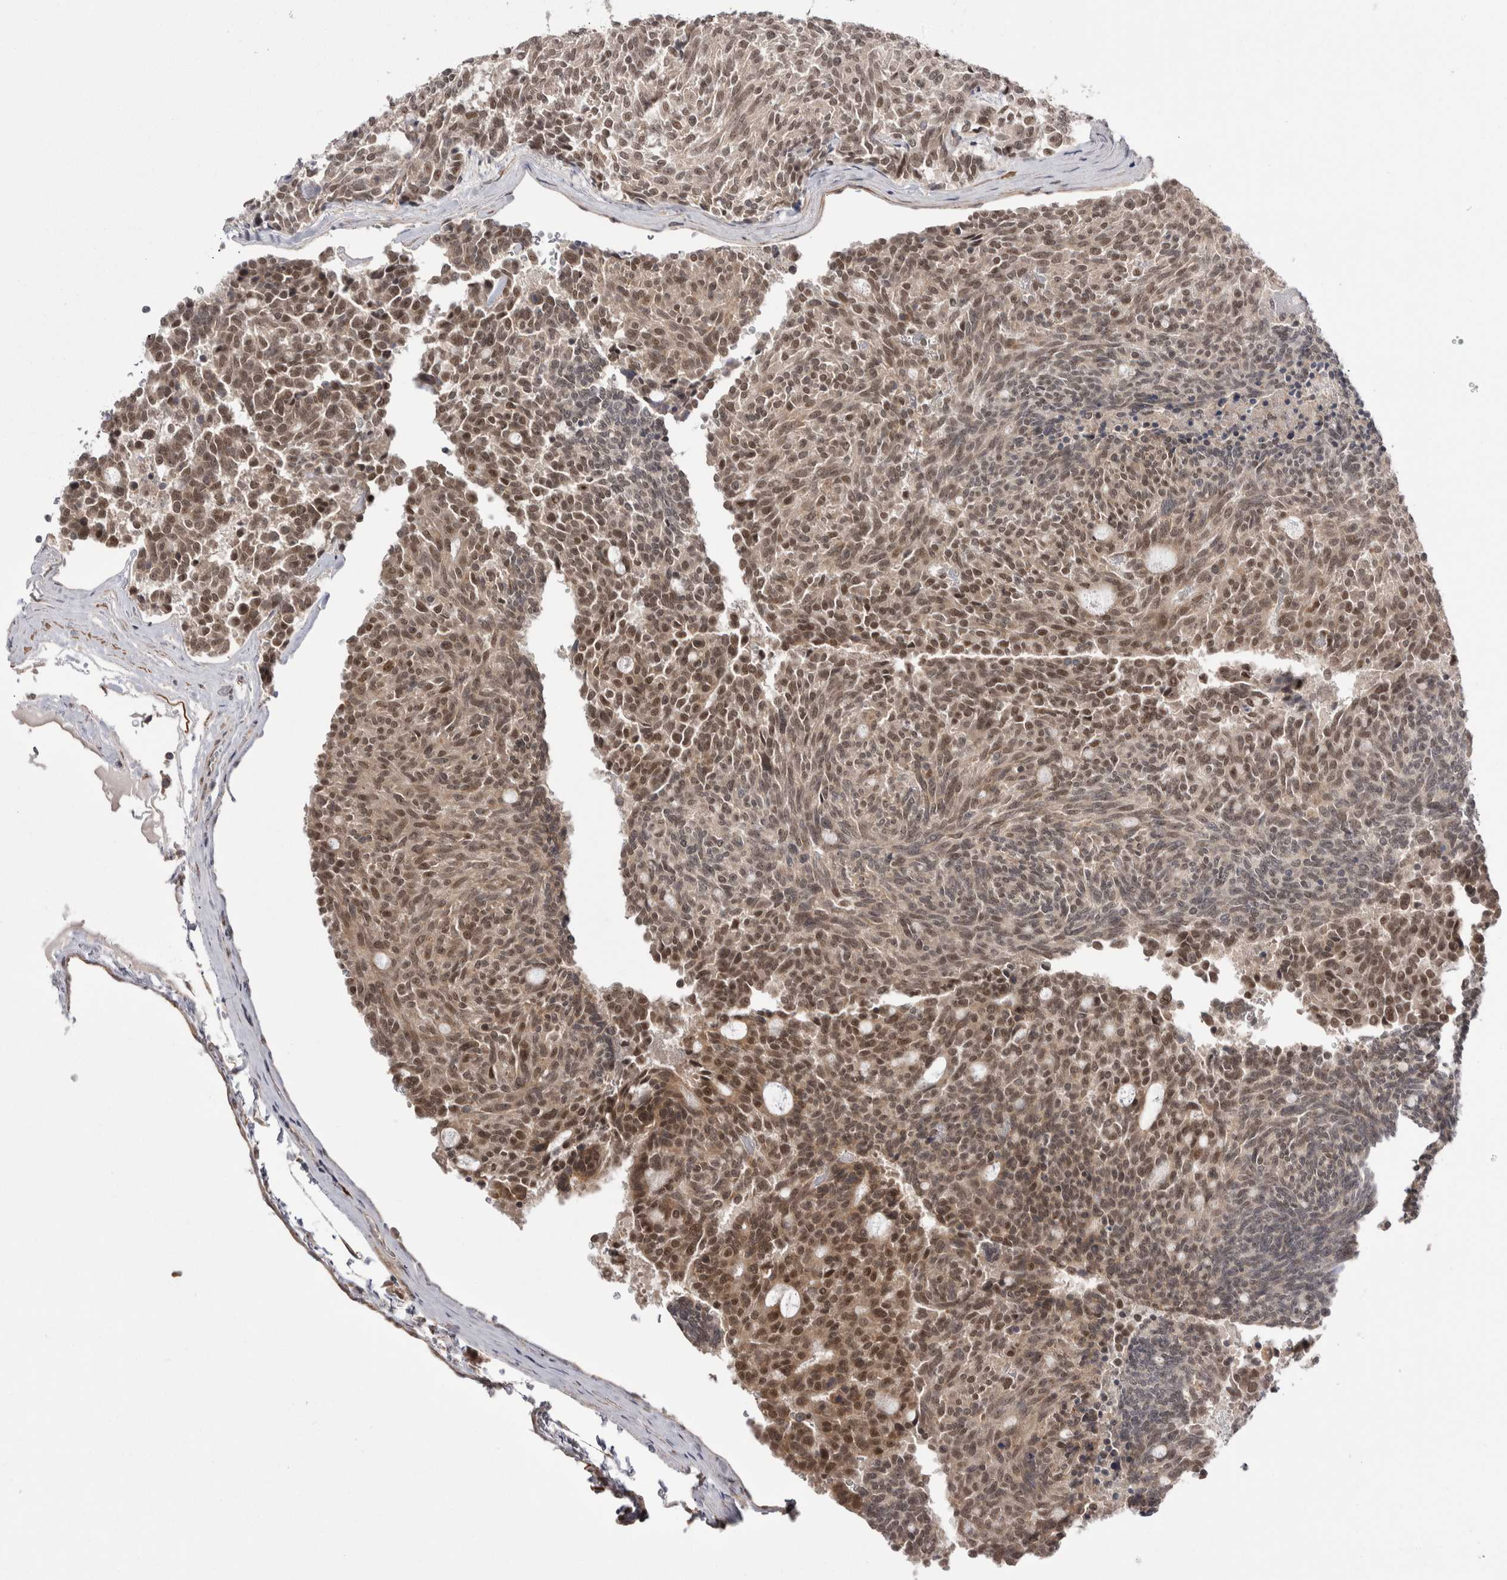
{"staining": {"intensity": "moderate", "quantity": ">75%", "location": "cytoplasmic/membranous,nuclear"}, "tissue": "carcinoid", "cell_type": "Tumor cells", "image_type": "cancer", "snomed": [{"axis": "morphology", "description": "Carcinoid, malignant, NOS"}, {"axis": "topography", "description": "Pancreas"}], "caption": "Immunohistochemical staining of carcinoid shows moderate cytoplasmic/membranous and nuclear protein expression in approximately >75% of tumor cells.", "gene": "EXOSC4", "patient": {"sex": "female", "age": 54}}